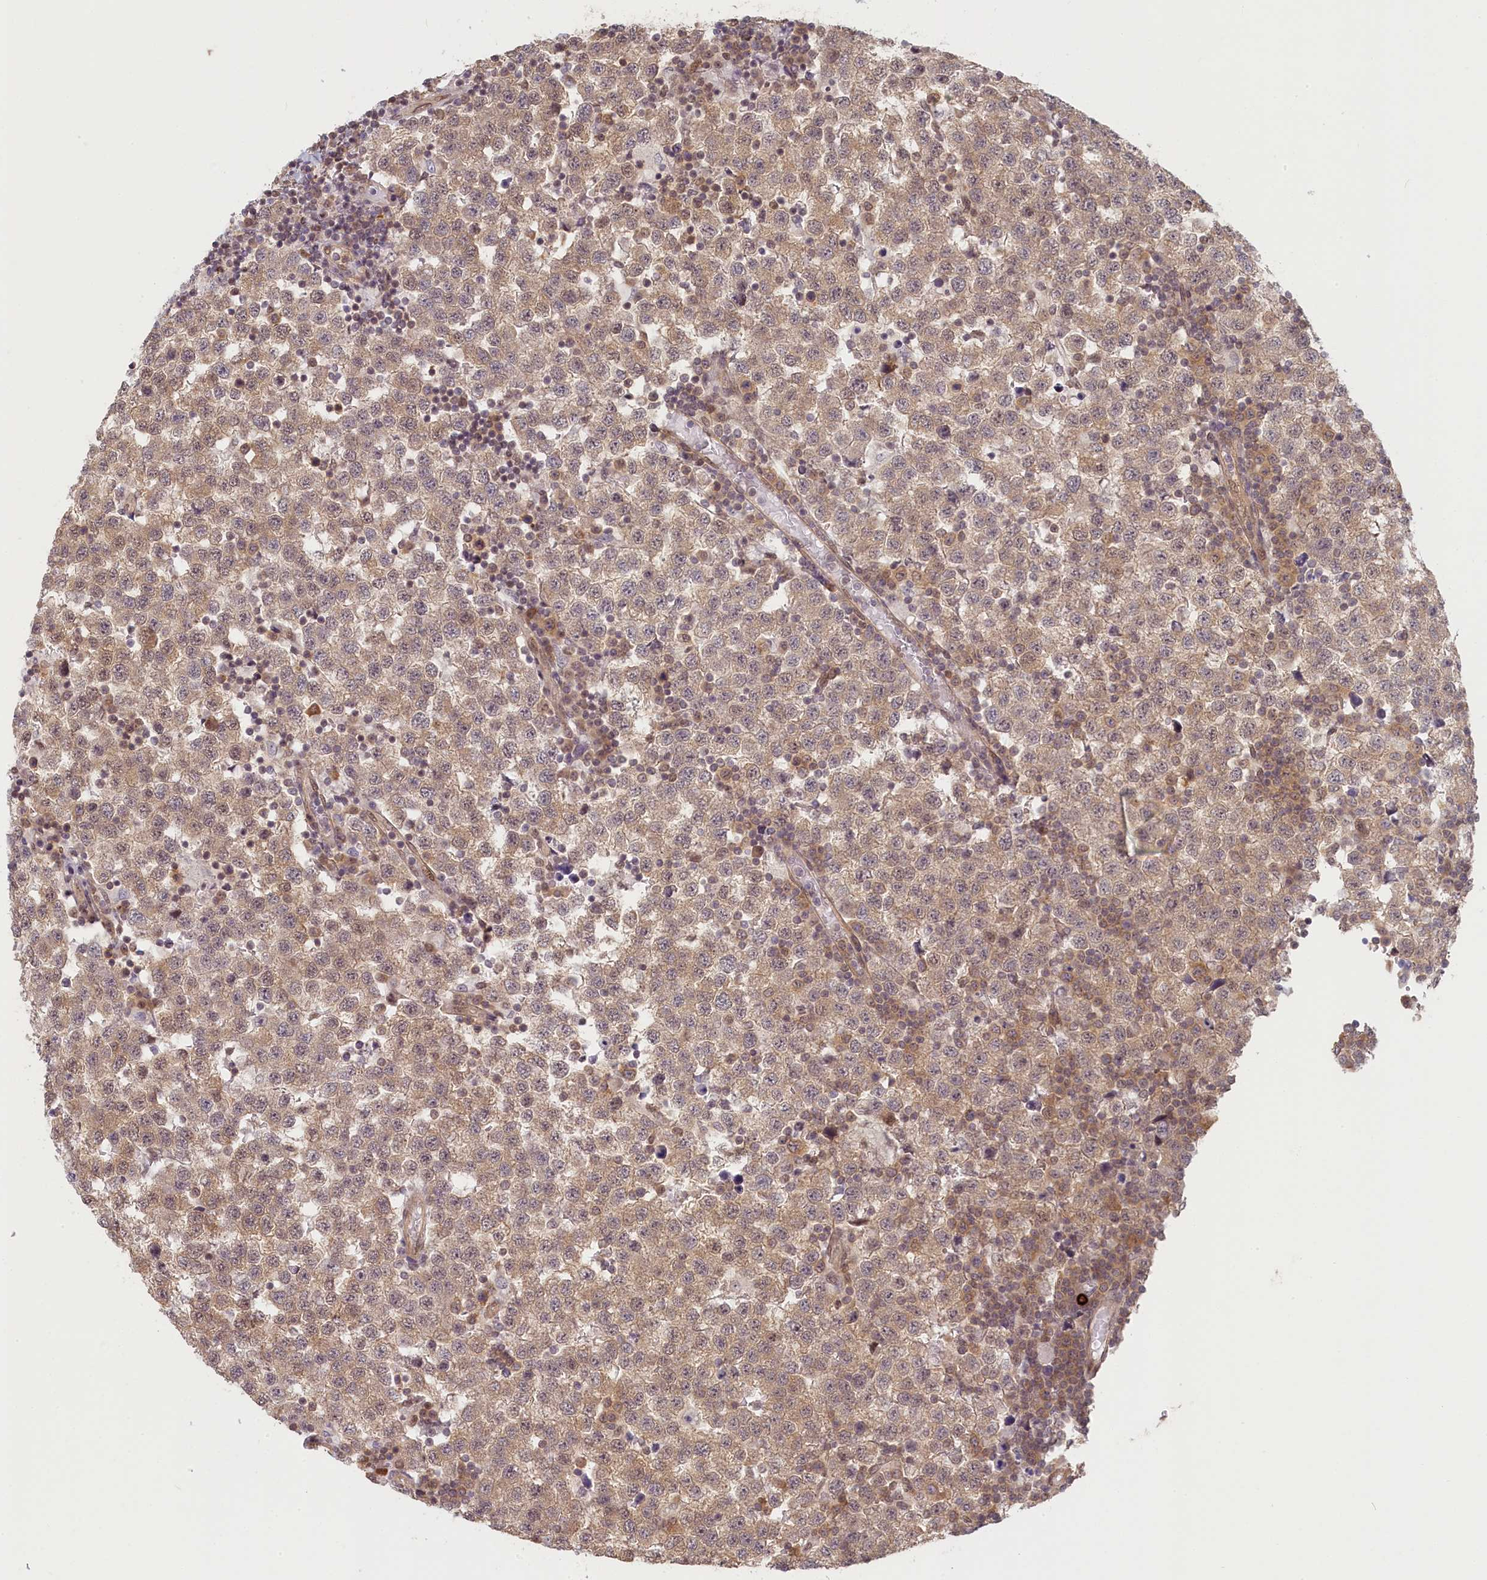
{"staining": {"intensity": "weak", "quantity": ">75%", "location": "cytoplasmic/membranous"}, "tissue": "testis cancer", "cell_type": "Tumor cells", "image_type": "cancer", "snomed": [{"axis": "morphology", "description": "Seminoma, NOS"}, {"axis": "topography", "description": "Testis"}], "caption": "Testis seminoma stained with immunohistochemistry (IHC) exhibits weak cytoplasmic/membranous positivity in about >75% of tumor cells.", "gene": "C19orf44", "patient": {"sex": "male", "age": 34}}